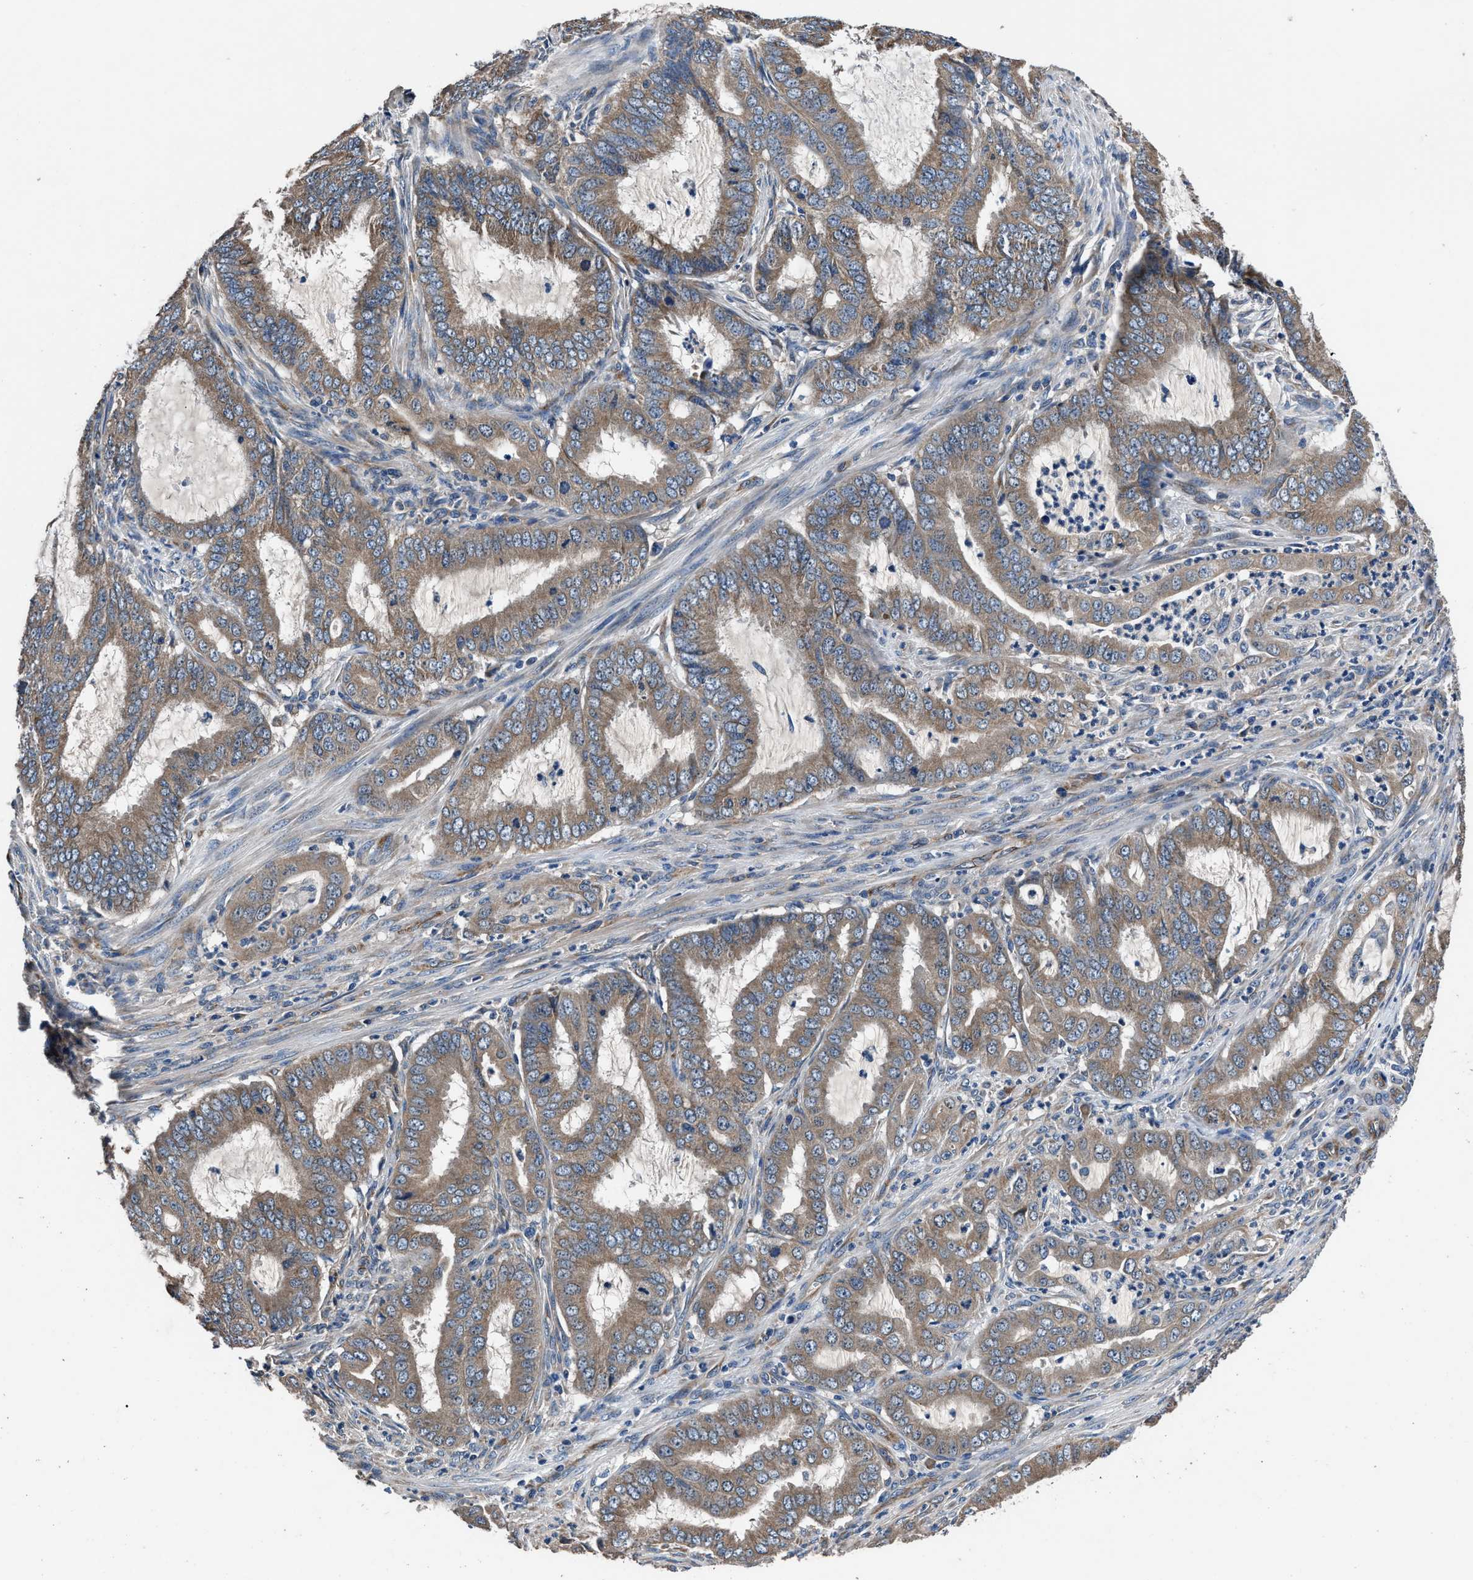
{"staining": {"intensity": "weak", "quantity": ">75%", "location": "cytoplasmic/membranous"}, "tissue": "endometrial cancer", "cell_type": "Tumor cells", "image_type": "cancer", "snomed": [{"axis": "morphology", "description": "Adenocarcinoma, NOS"}, {"axis": "topography", "description": "Endometrium"}], "caption": "Weak cytoplasmic/membranous positivity for a protein is appreciated in about >75% of tumor cells of endometrial cancer using immunohistochemistry.", "gene": "DHRS7B", "patient": {"sex": "female", "age": 70}}